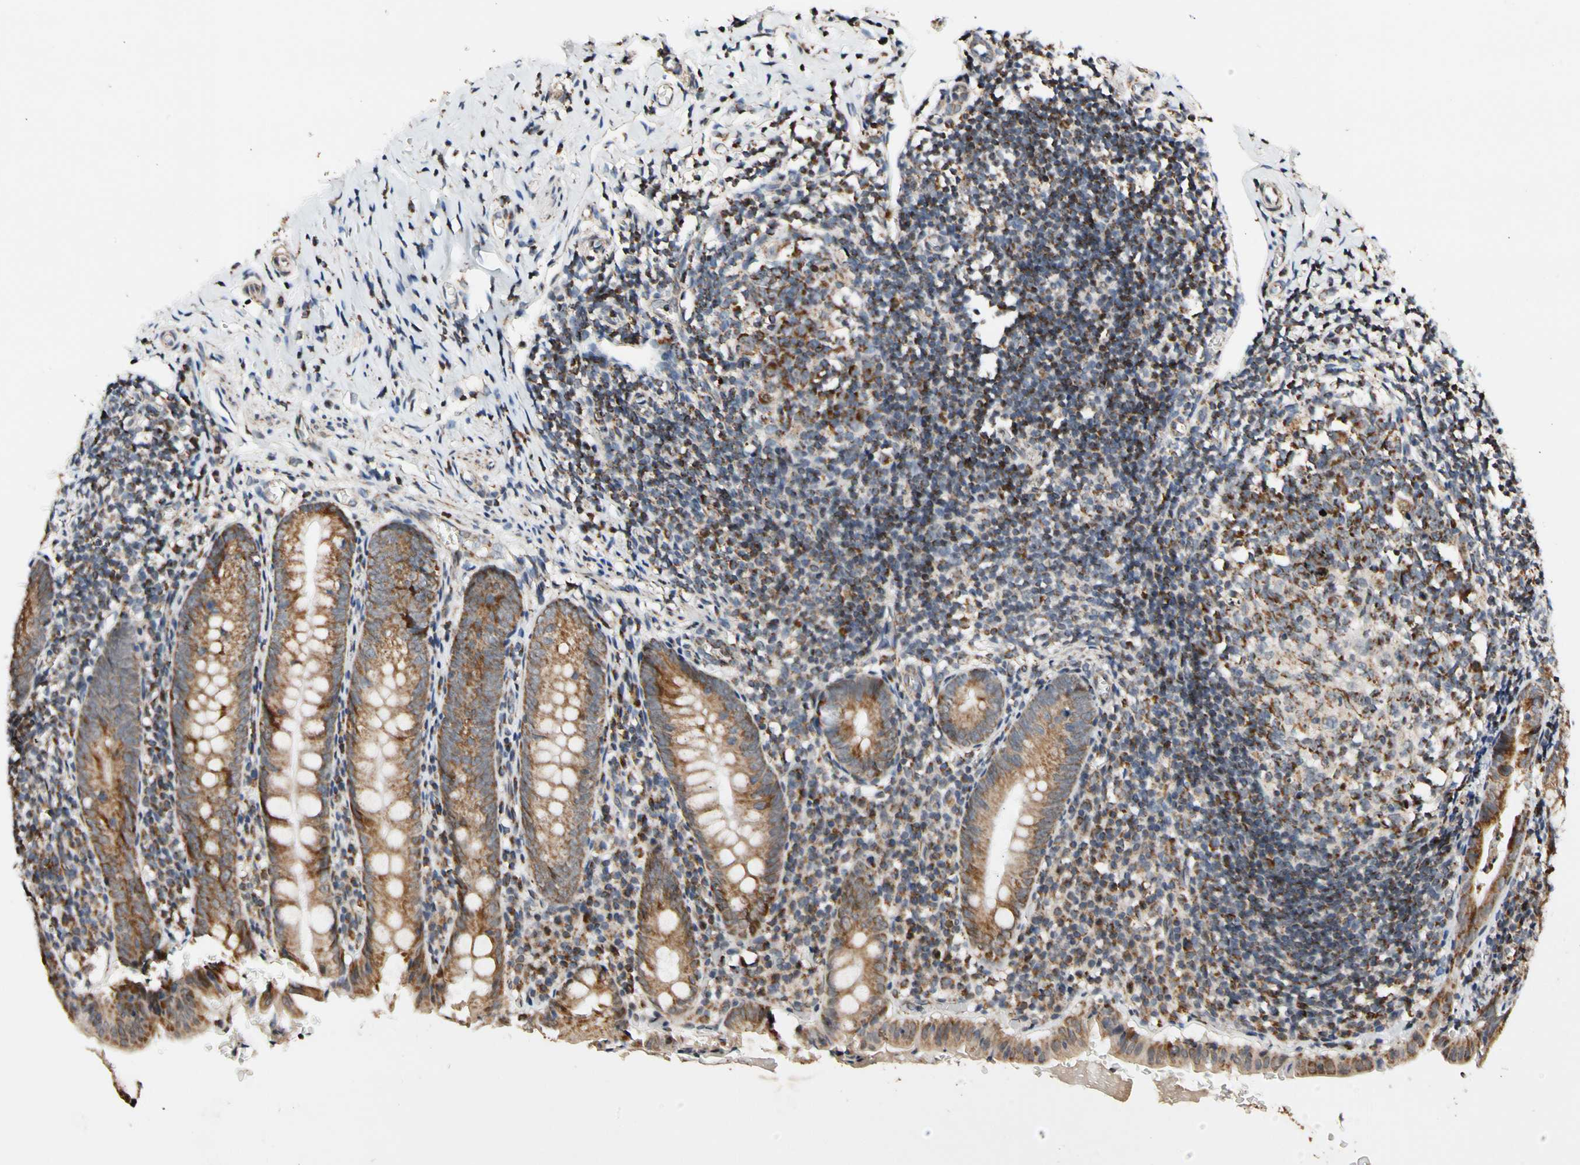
{"staining": {"intensity": "moderate", "quantity": ">75%", "location": "cytoplasmic/membranous"}, "tissue": "appendix", "cell_type": "Glandular cells", "image_type": "normal", "snomed": [{"axis": "morphology", "description": "Normal tissue, NOS"}, {"axis": "topography", "description": "Appendix"}], "caption": "Immunohistochemistry of benign appendix shows medium levels of moderate cytoplasmic/membranous staining in about >75% of glandular cells.", "gene": "KHDC4", "patient": {"sex": "female", "age": 10}}